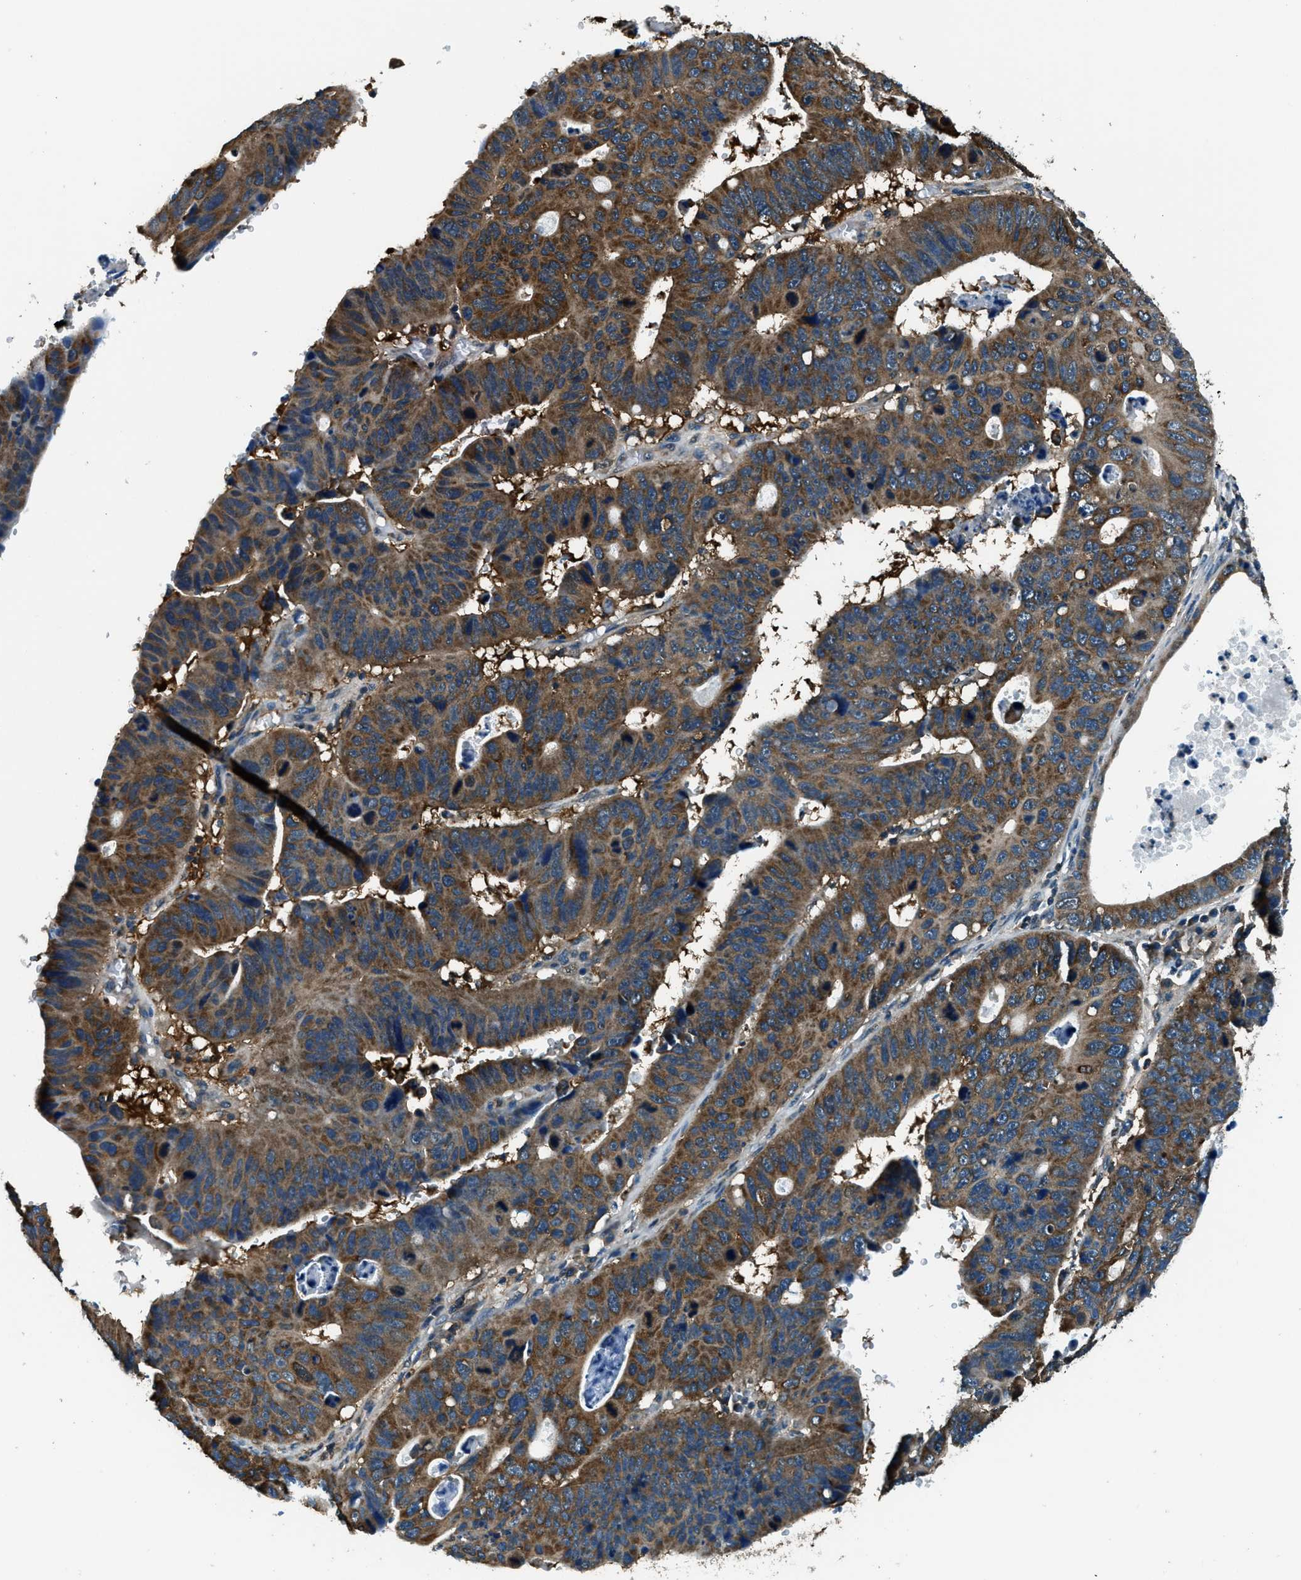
{"staining": {"intensity": "strong", "quantity": ">75%", "location": "cytoplasmic/membranous"}, "tissue": "stomach cancer", "cell_type": "Tumor cells", "image_type": "cancer", "snomed": [{"axis": "morphology", "description": "Adenocarcinoma, NOS"}, {"axis": "topography", "description": "Stomach"}], "caption": "This histopathology image demonstrates immunohistochemistry staining of human stomach cancer (adenocarcinoma), with high strong cytoplasmic/membranous expression in approximately >75% of tumor cells.", "gene": "ARFGAP2", "patient": {"sex": "male", "age": 59}}